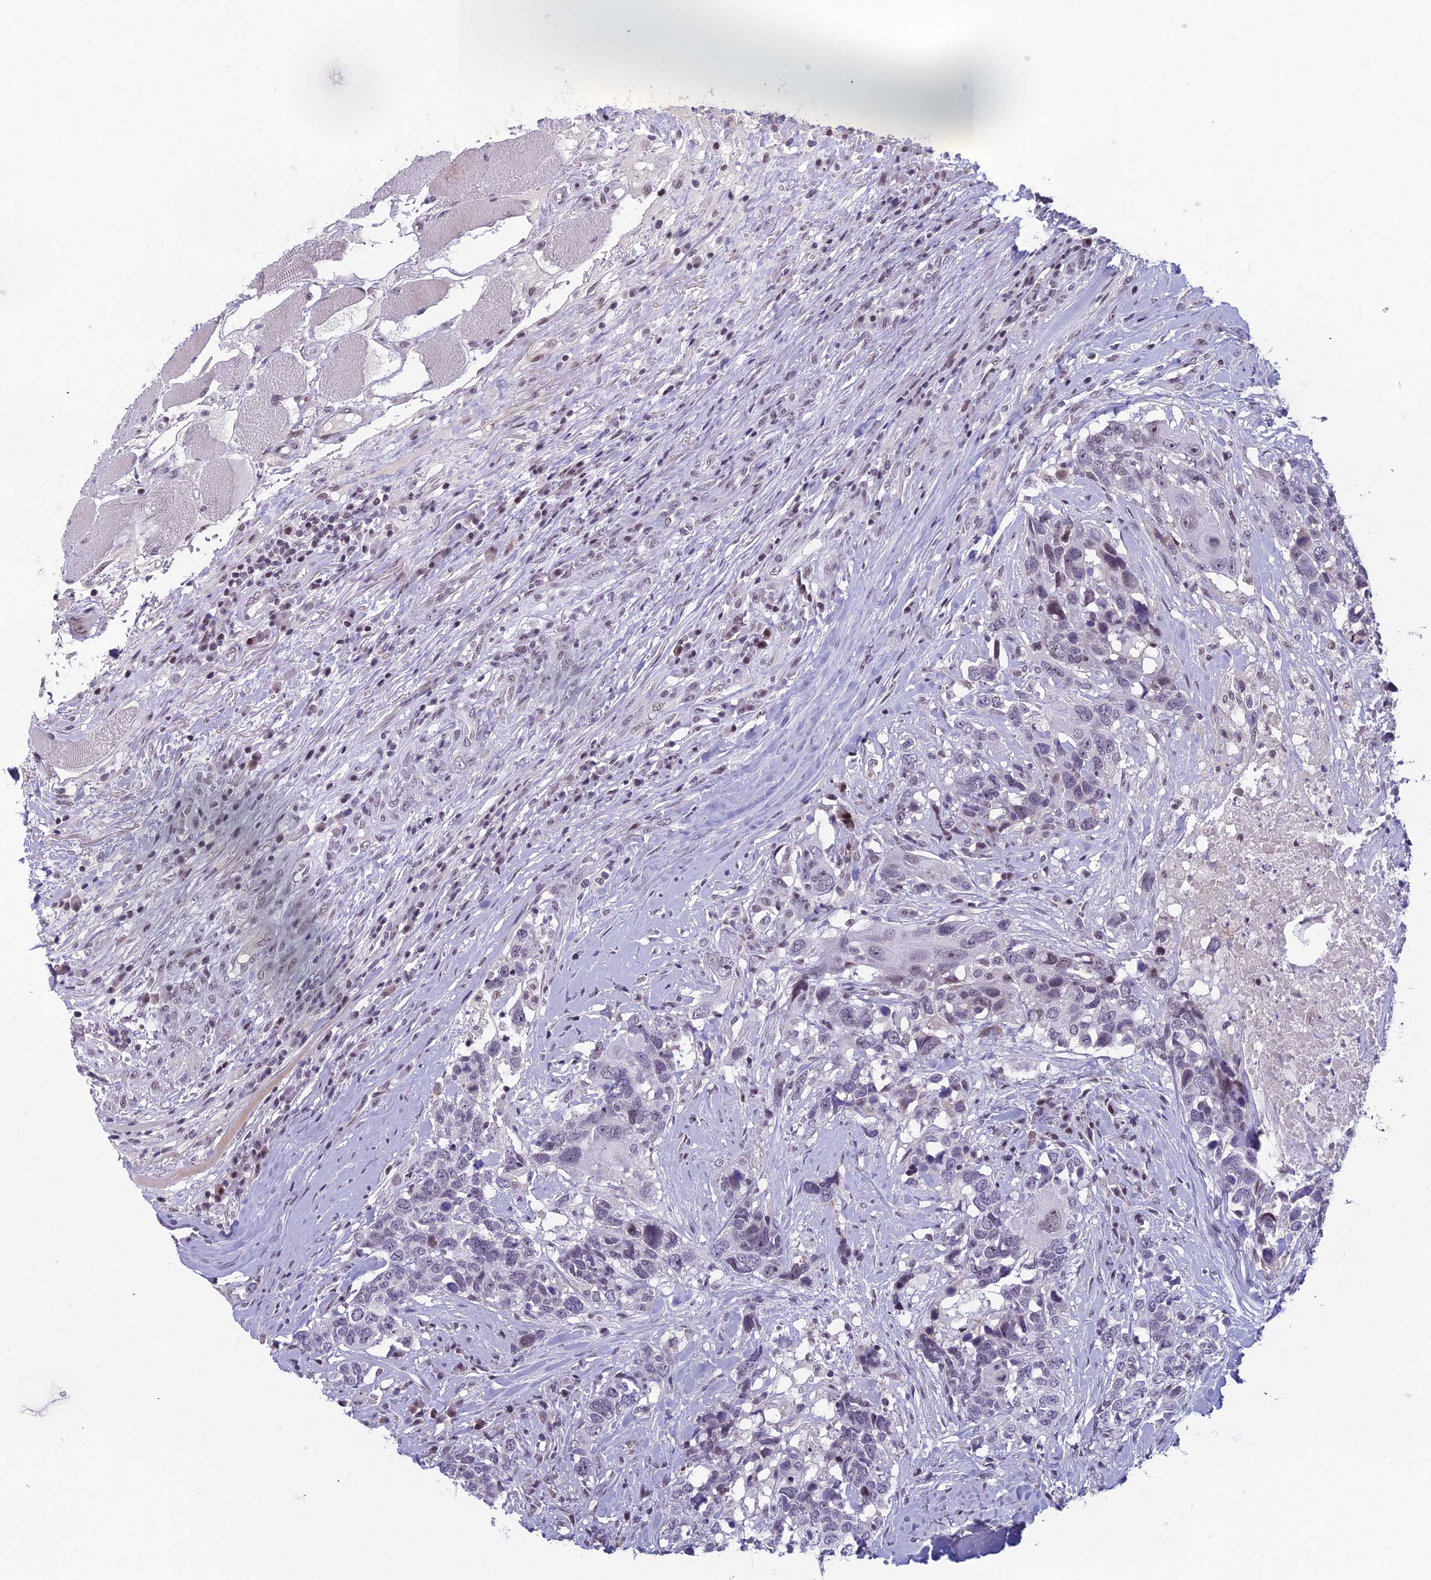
{"staining": {"intensity": "weak", "quantity": "<25%", "location": "nuclear"}, "tissue": "head and neck cancer", "cell_type": "Tumor cells", "image_type": "cancer", "snomed": [{"axis": "morphology", "description": "Squamous cell carcinoma, NOS"}, {"axis": "topography", "description": "Head-Neck"}], "caption": "The micrograph shows no significant expression in tumor cells of head and neck cancer (squamous cell carcinoma).", "gene": "RGS17", "patient": {"sex": "male", "age": 66}}